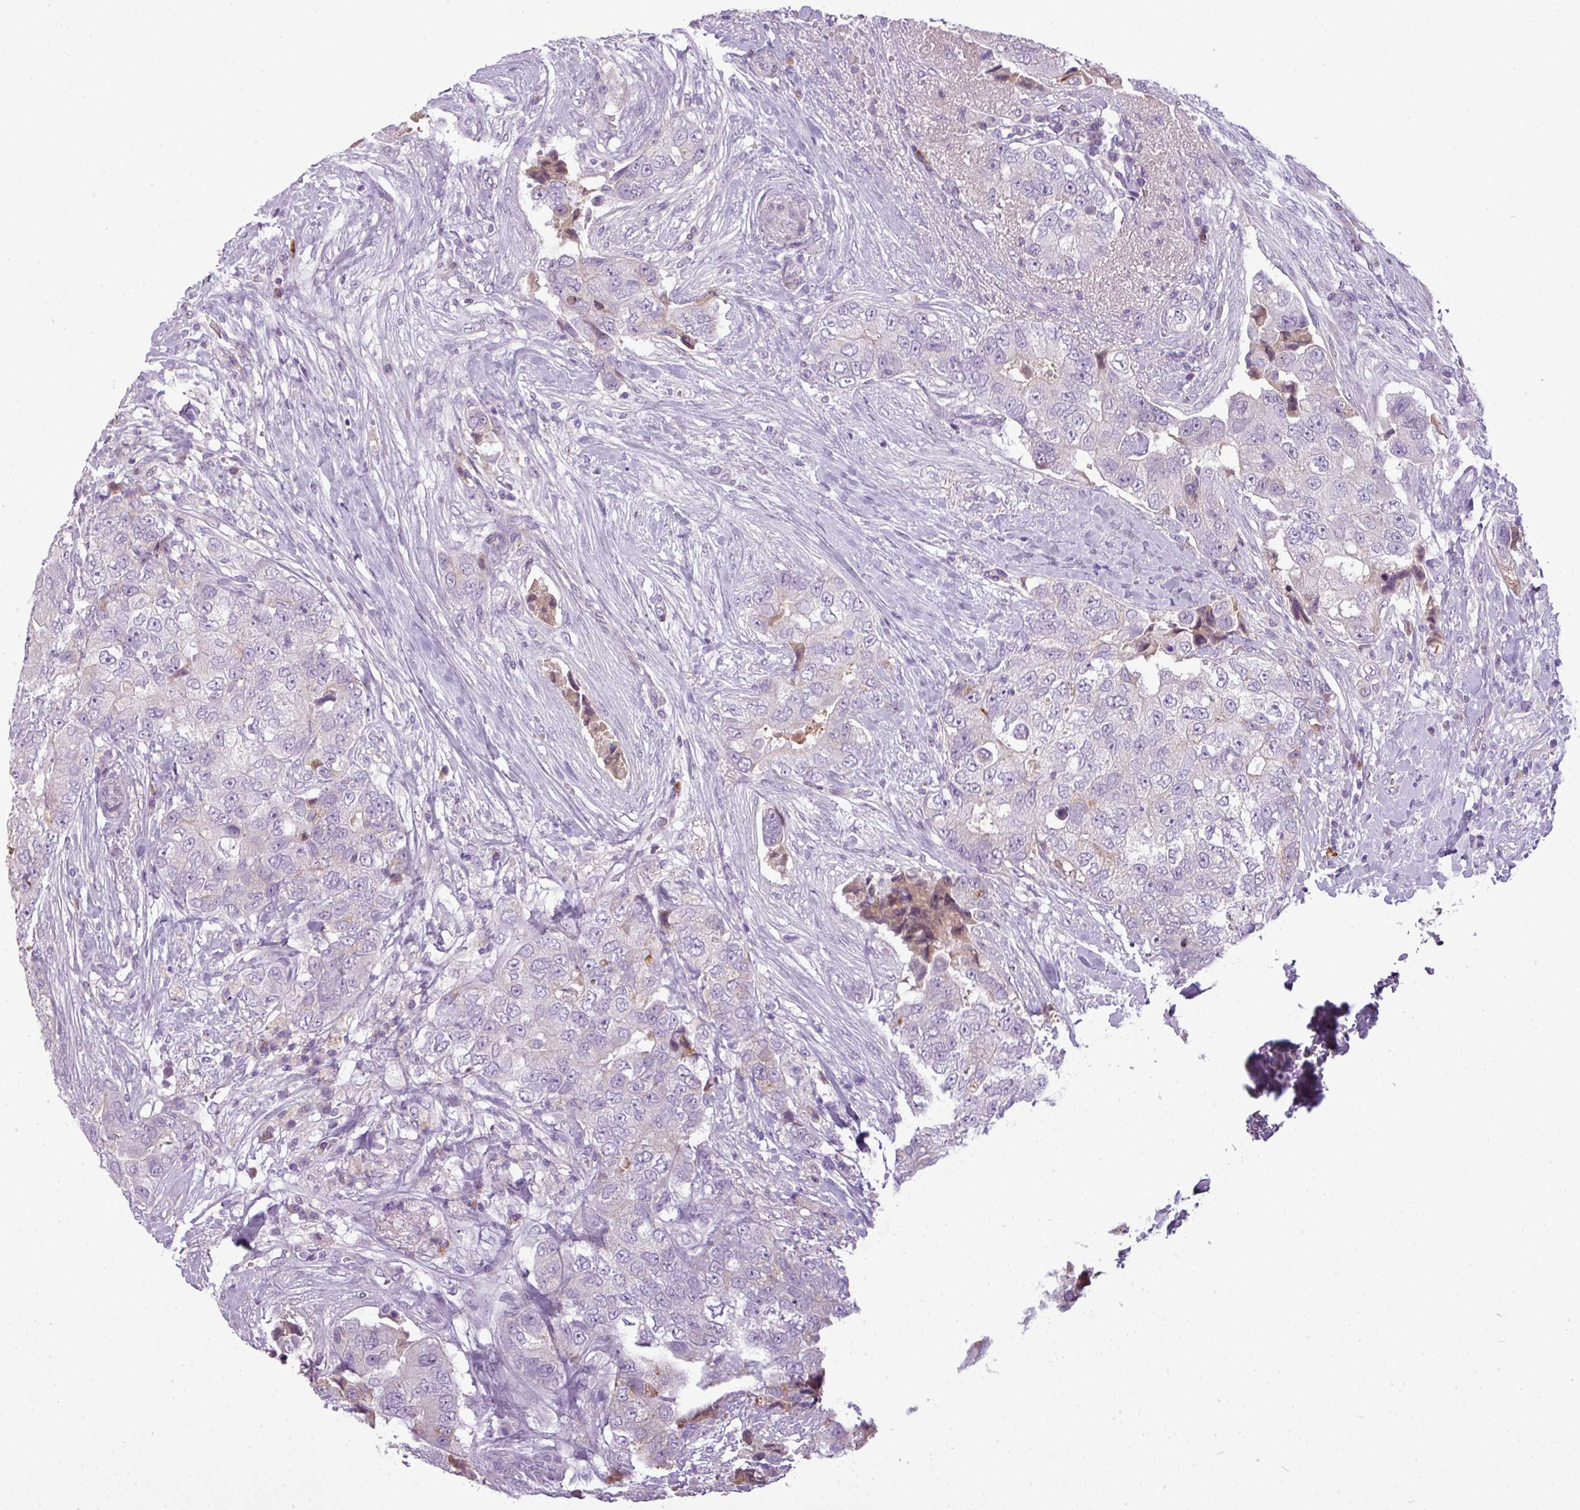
{"staining": {"intensity": "moderate", "quantity": "<25%", "location": "cytoplasmic/membranous"}, "tissue": "breast cancer", "cell_type": "Tumor cells", "image_type": "cancer", "snomed": [{"axis": "morphology", "description": "Normal tissue, NOS"}, {"axis": "morphology", "description": "Duct carcinoma"}, {"axis": "topography", "description": "Breast"}], "caption": "Invasive ductal carcinoma (breast) was stained to show a protein in brown. There is low levels of moderate cytoplasmic/membranous staining in about <25% of tumor cells.", "gene": "C4B", "patient": {"sex": "female", "age": 62}}